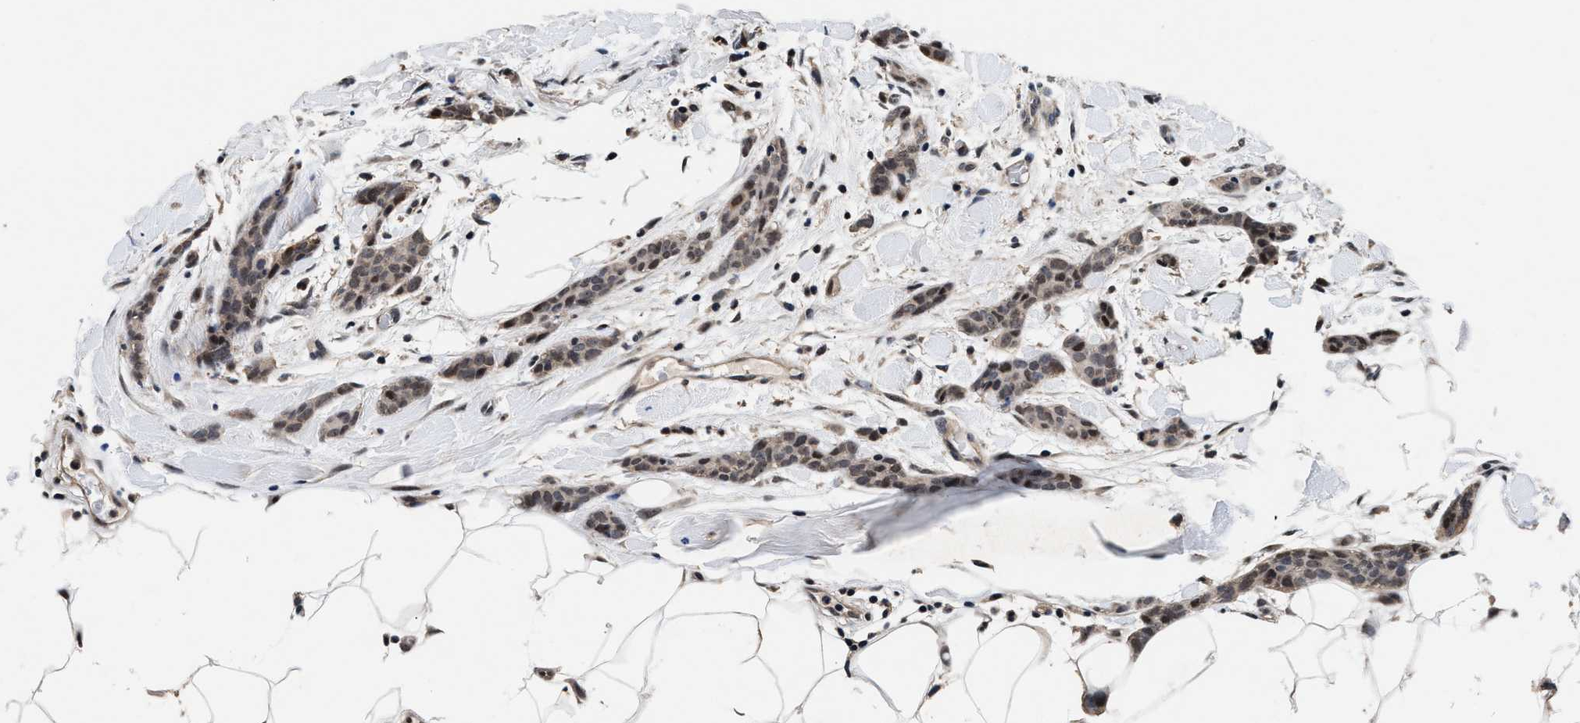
{"staining": {"intensity": "weak", "quantity": "25%-75%", "location": "nuclear"}, "tissue": "breast cancer", "cell_type": "Tumor cells", "image_type": "cancer", "snomed": [{"axis": "morphology", "description": "Lobular carcinoma"}, {"axis": "topography", "description": "Skin"}, {"axis": "topography", "description": "Breast"}], "caption": "Protein expression analysis of human breast lobular carcinoma reveals weak nuclear positivity in approximately 25%-75% of tumor cells.", "gene": "USP16", "patient": {"sex": "female", "age": 46}}